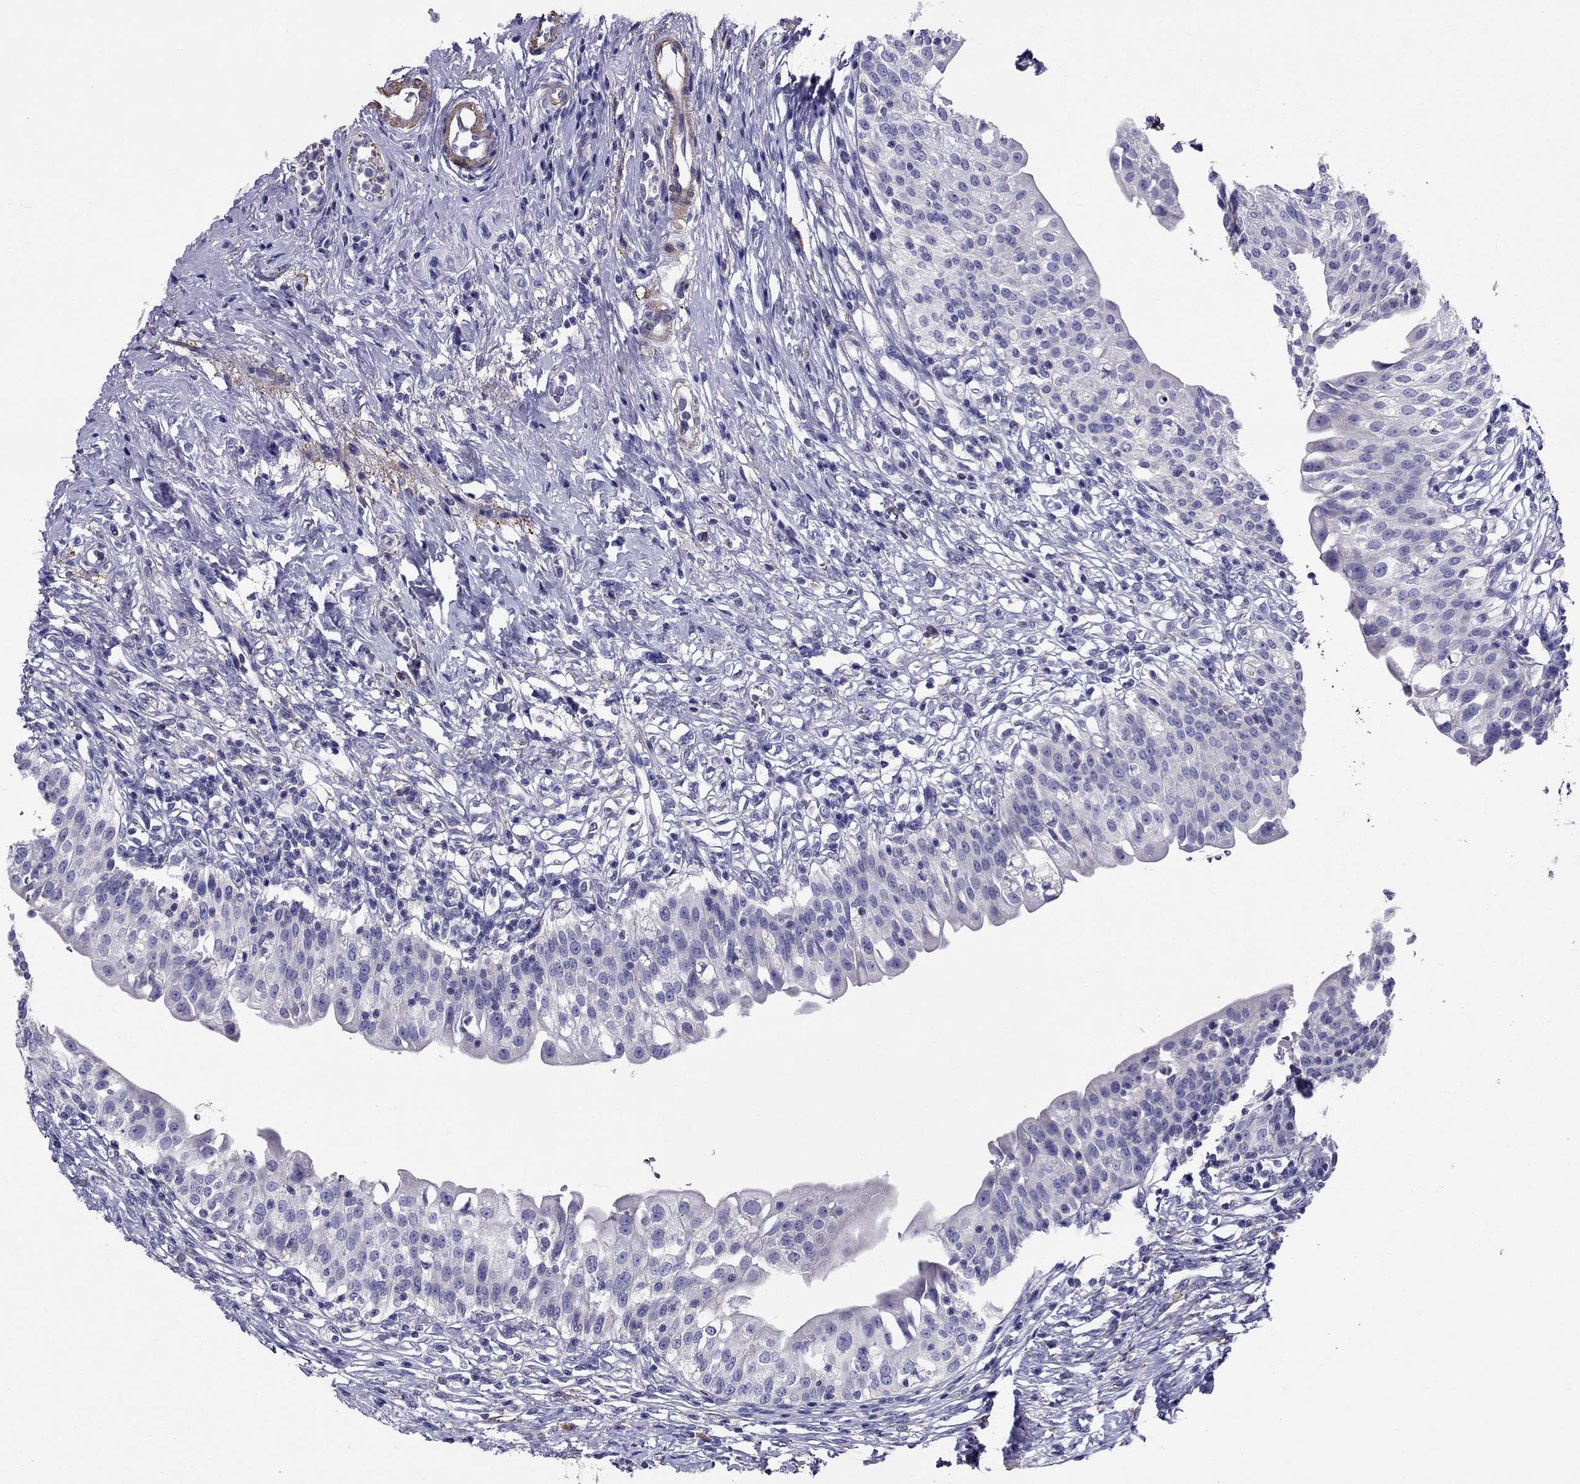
{"staining": {"intensity": "negative", "quantity": "none", "location": "none"}, "tissue": "urinary bladder", "cell_type": "Urothelial cells", "image_type": "normal", "snomed": [{"axis": "morphology", "description": "Normal tissue, NOS"}, {"axis": "topography", "description": "Urinary bladder"}], "caption": "A histopathology image of human urinary bladder is negative for staining in urothelial cells. (DAB (3,3'-diaminobenzidine) IHC with hematoxylin counter stain).", "gene": "GPR50", "patient": {"sex": "male", "age": 76}}